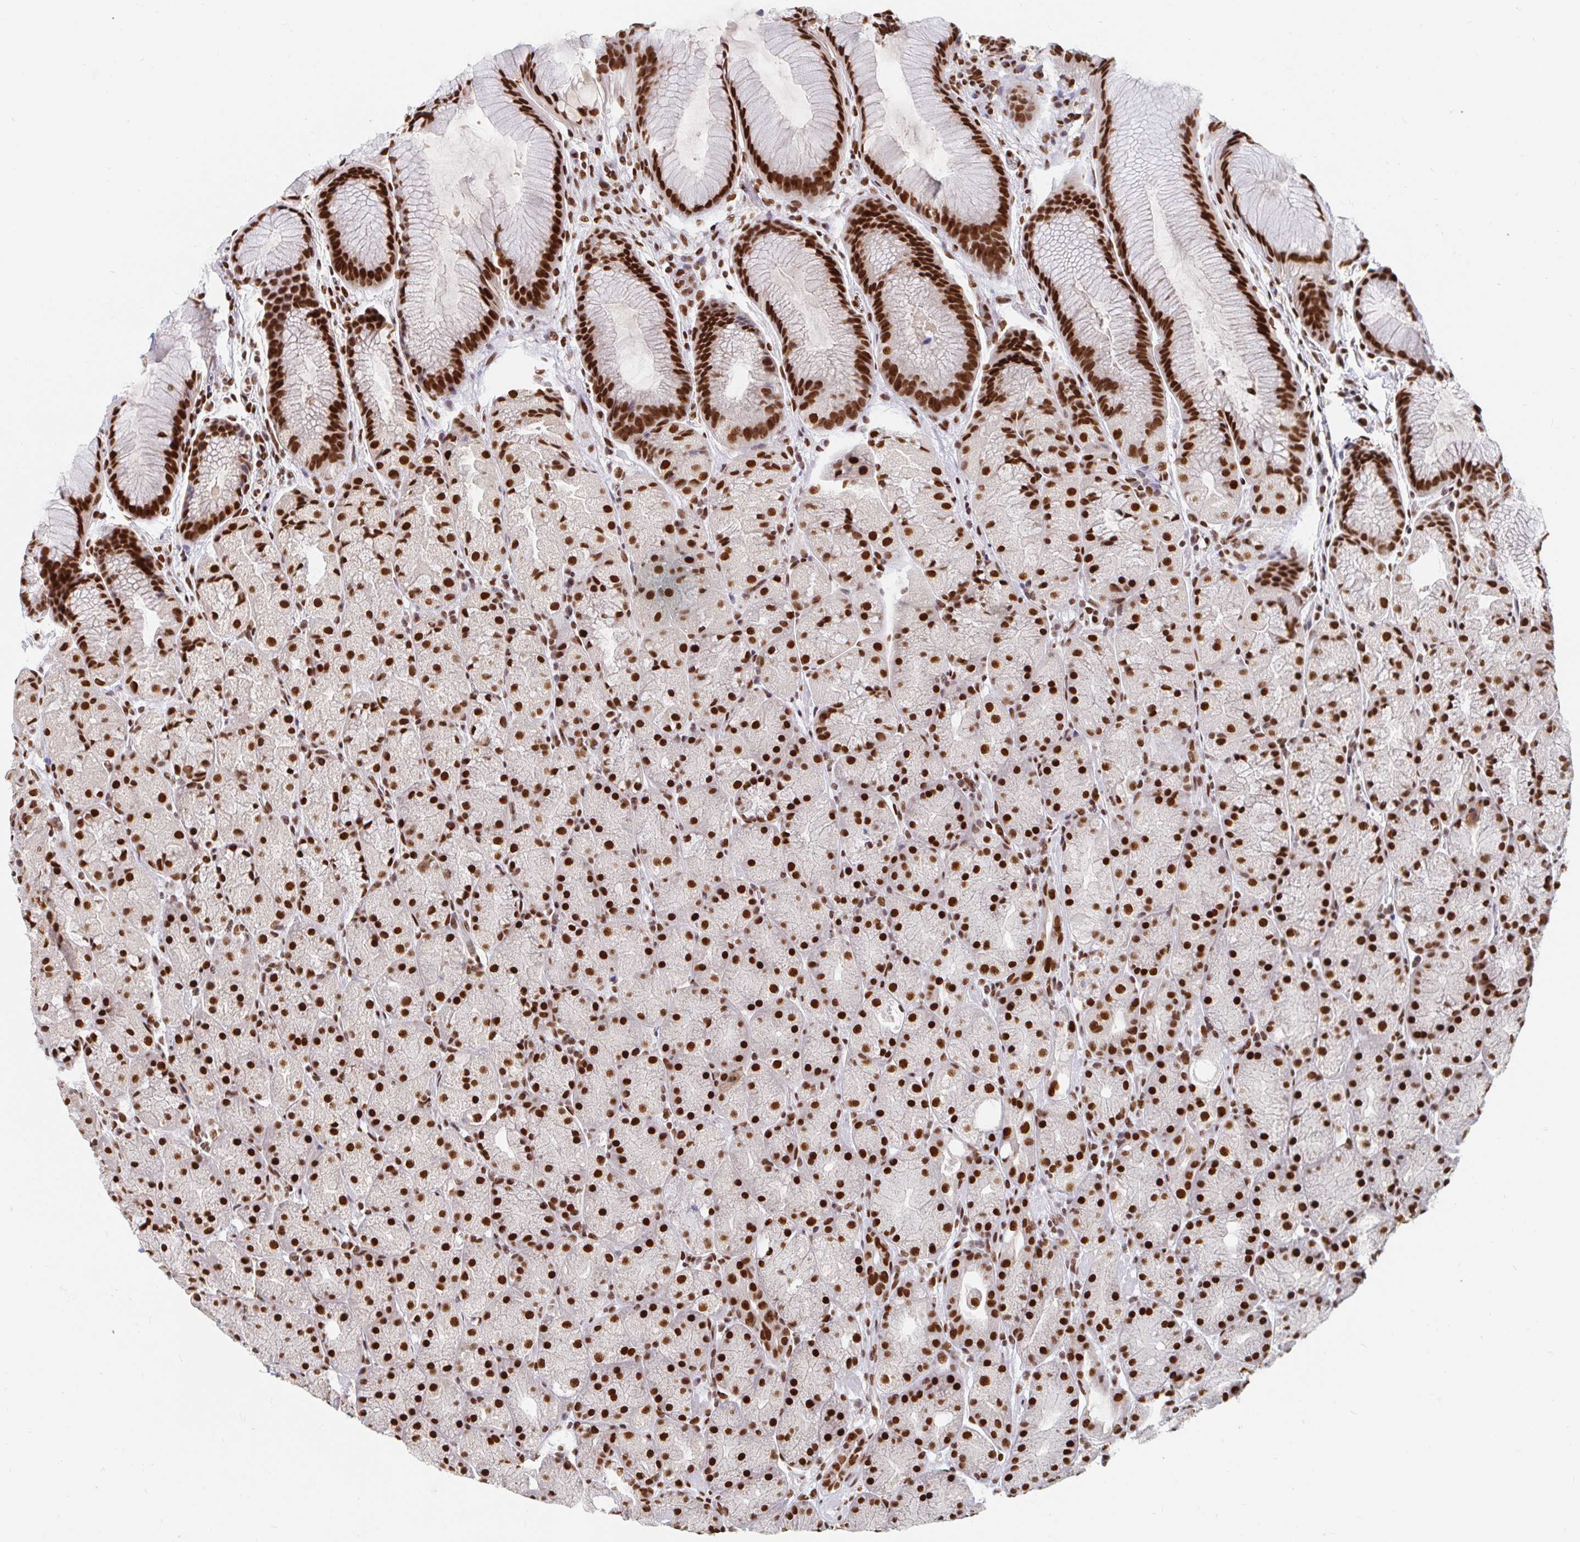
{"staining": {"intensity": "strong", "quantity": ">75%", "location": "nuclear"}, "tissue": "stomach", "cell_type": "Glandular cells", "image_type": "normal", "snomed": [{"axis": "morphology", "description": "Normal tissue, NOS"}, {"axis": "topography", "description": "Stomach, upper"}, {"axis": "topography", "description": "Stomach"}], "caption": "Immunohistochemical staining of benign human stomach exhibits high levels of strong nuclear expression in approximately >75% of glandular cells.", "gene": "RBMXL1", "patient": {"sex": "male", "age": 48}}